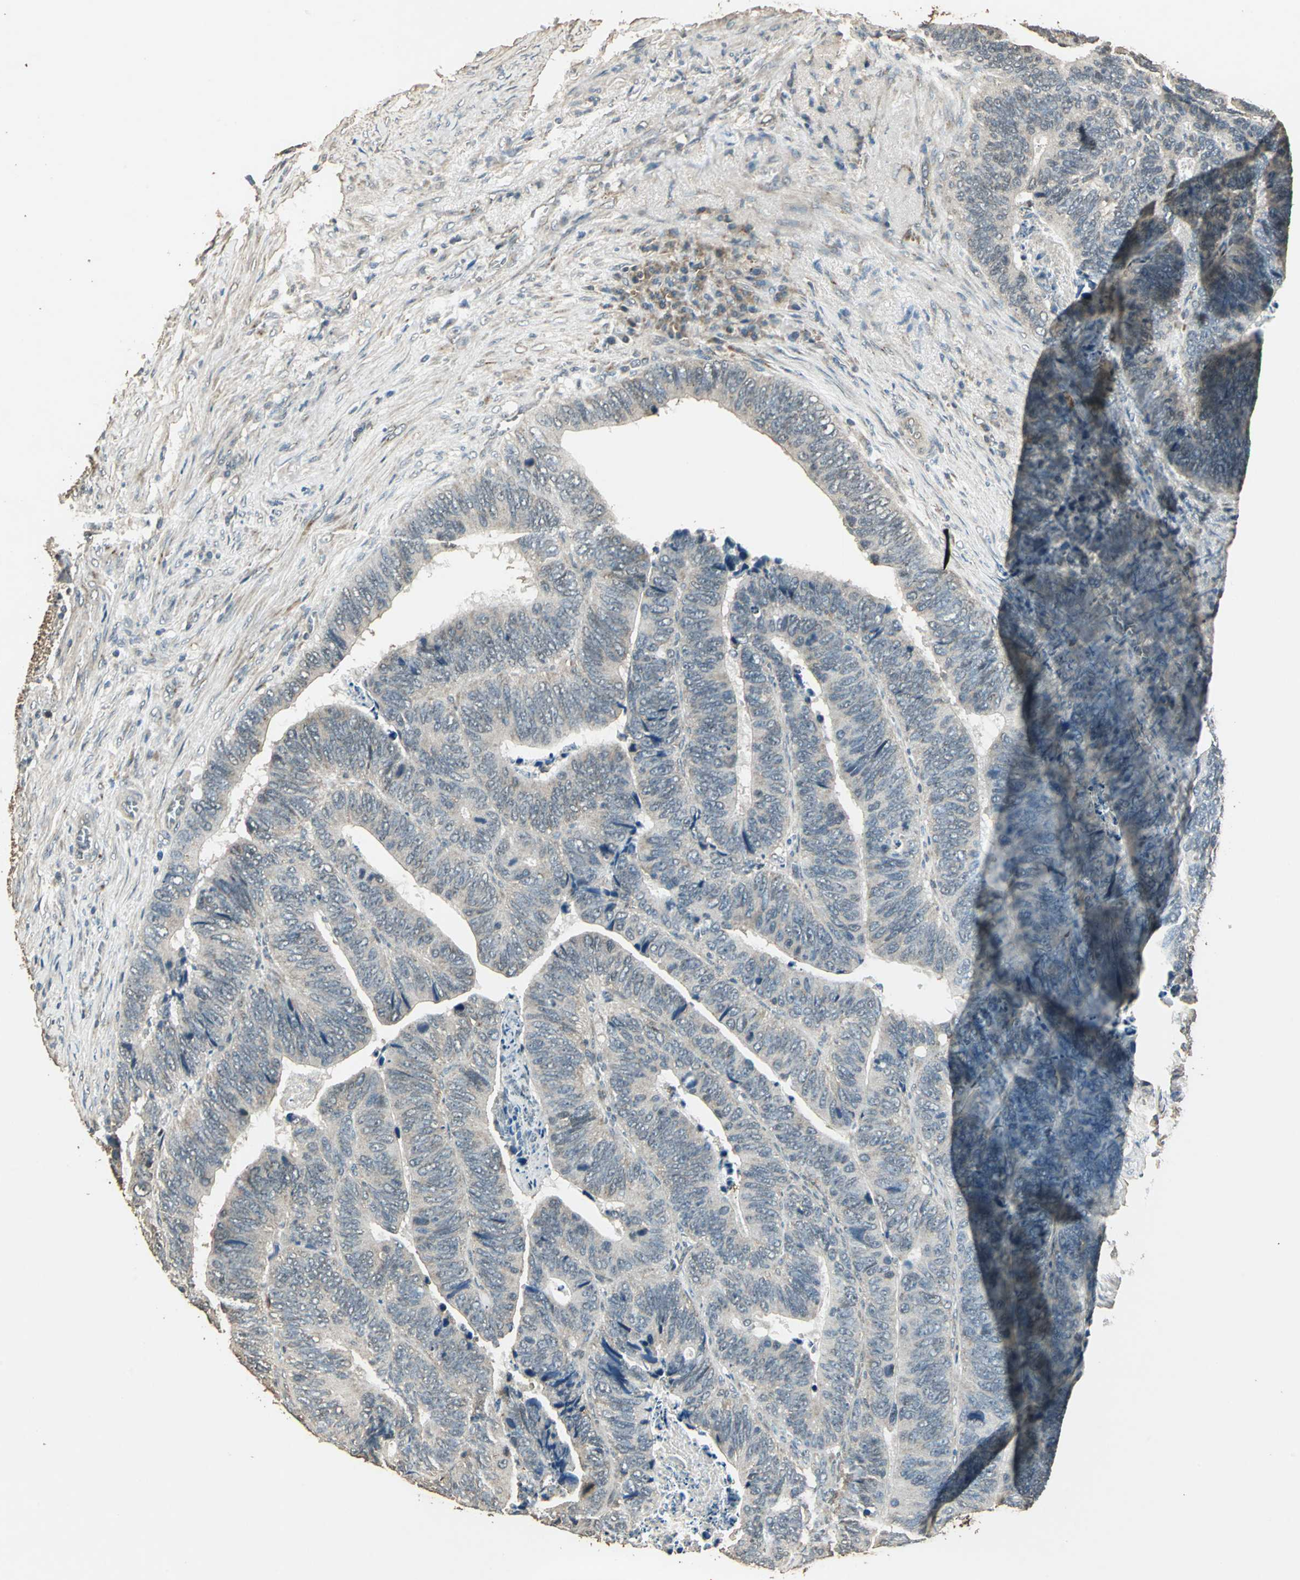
{"staining": {"intensity": "weak", "quantity": ">75%", "location": "cytoplasmic/membranous"}, "tissue": "colorectal cancer", "cell_type": "Tumor cells", "image_type": "cancer", "snomed": [{"axis": "morphology", "description": "Adenocarcinoma, NOS"}, {"axis": "topography", "description": "Colon"}], "caption": "Tumor cells reveal low levels of weak cytoplasmic/membranous staining in about >75% of cells in human adenocarcinoma (colorectal).", "gene": "TMPRSS4", "patient": {"sex": "male", "age": 72}}